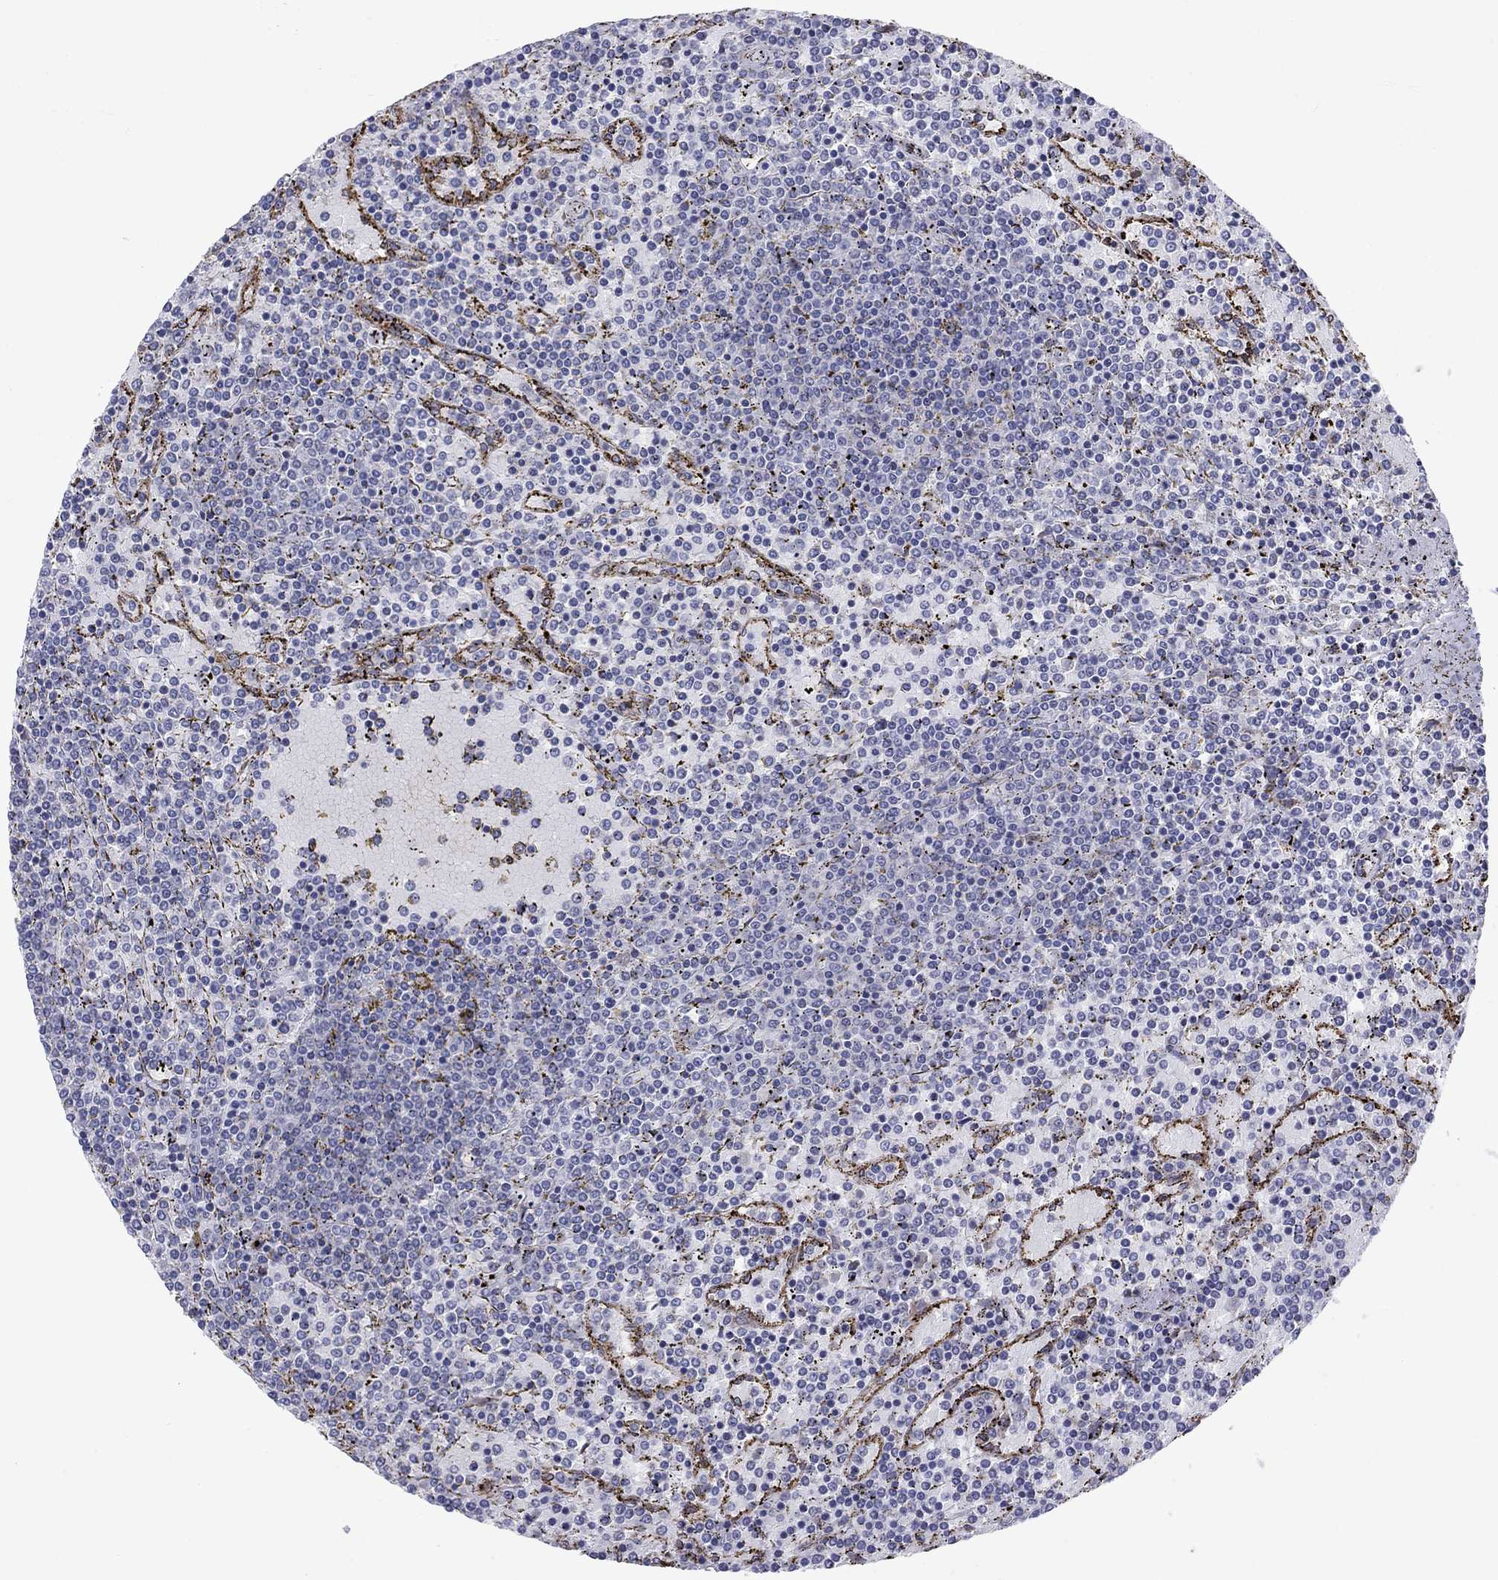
{"staining": {"intensity": "negative", "quantity": "none", "location": "none"}, "tissue": "lymphoma", "cell_type": "Tumor cells", "image_type": "cancer", "snomed": [{"axis": "morphology", "description": "Malignant lymphoma, non-Hodgkin's type, Low grade"}, {"axis": "topography", "description": "Spleen"}], "caption": "Immunohistochemistry (IHC) of human low-grade malignant lymphoma, non-Hodgkin's type exhibits no positivity in tumor cells.", "gene": "TMPRSS11A", "patient": {"sex": "female", "age": 77}}